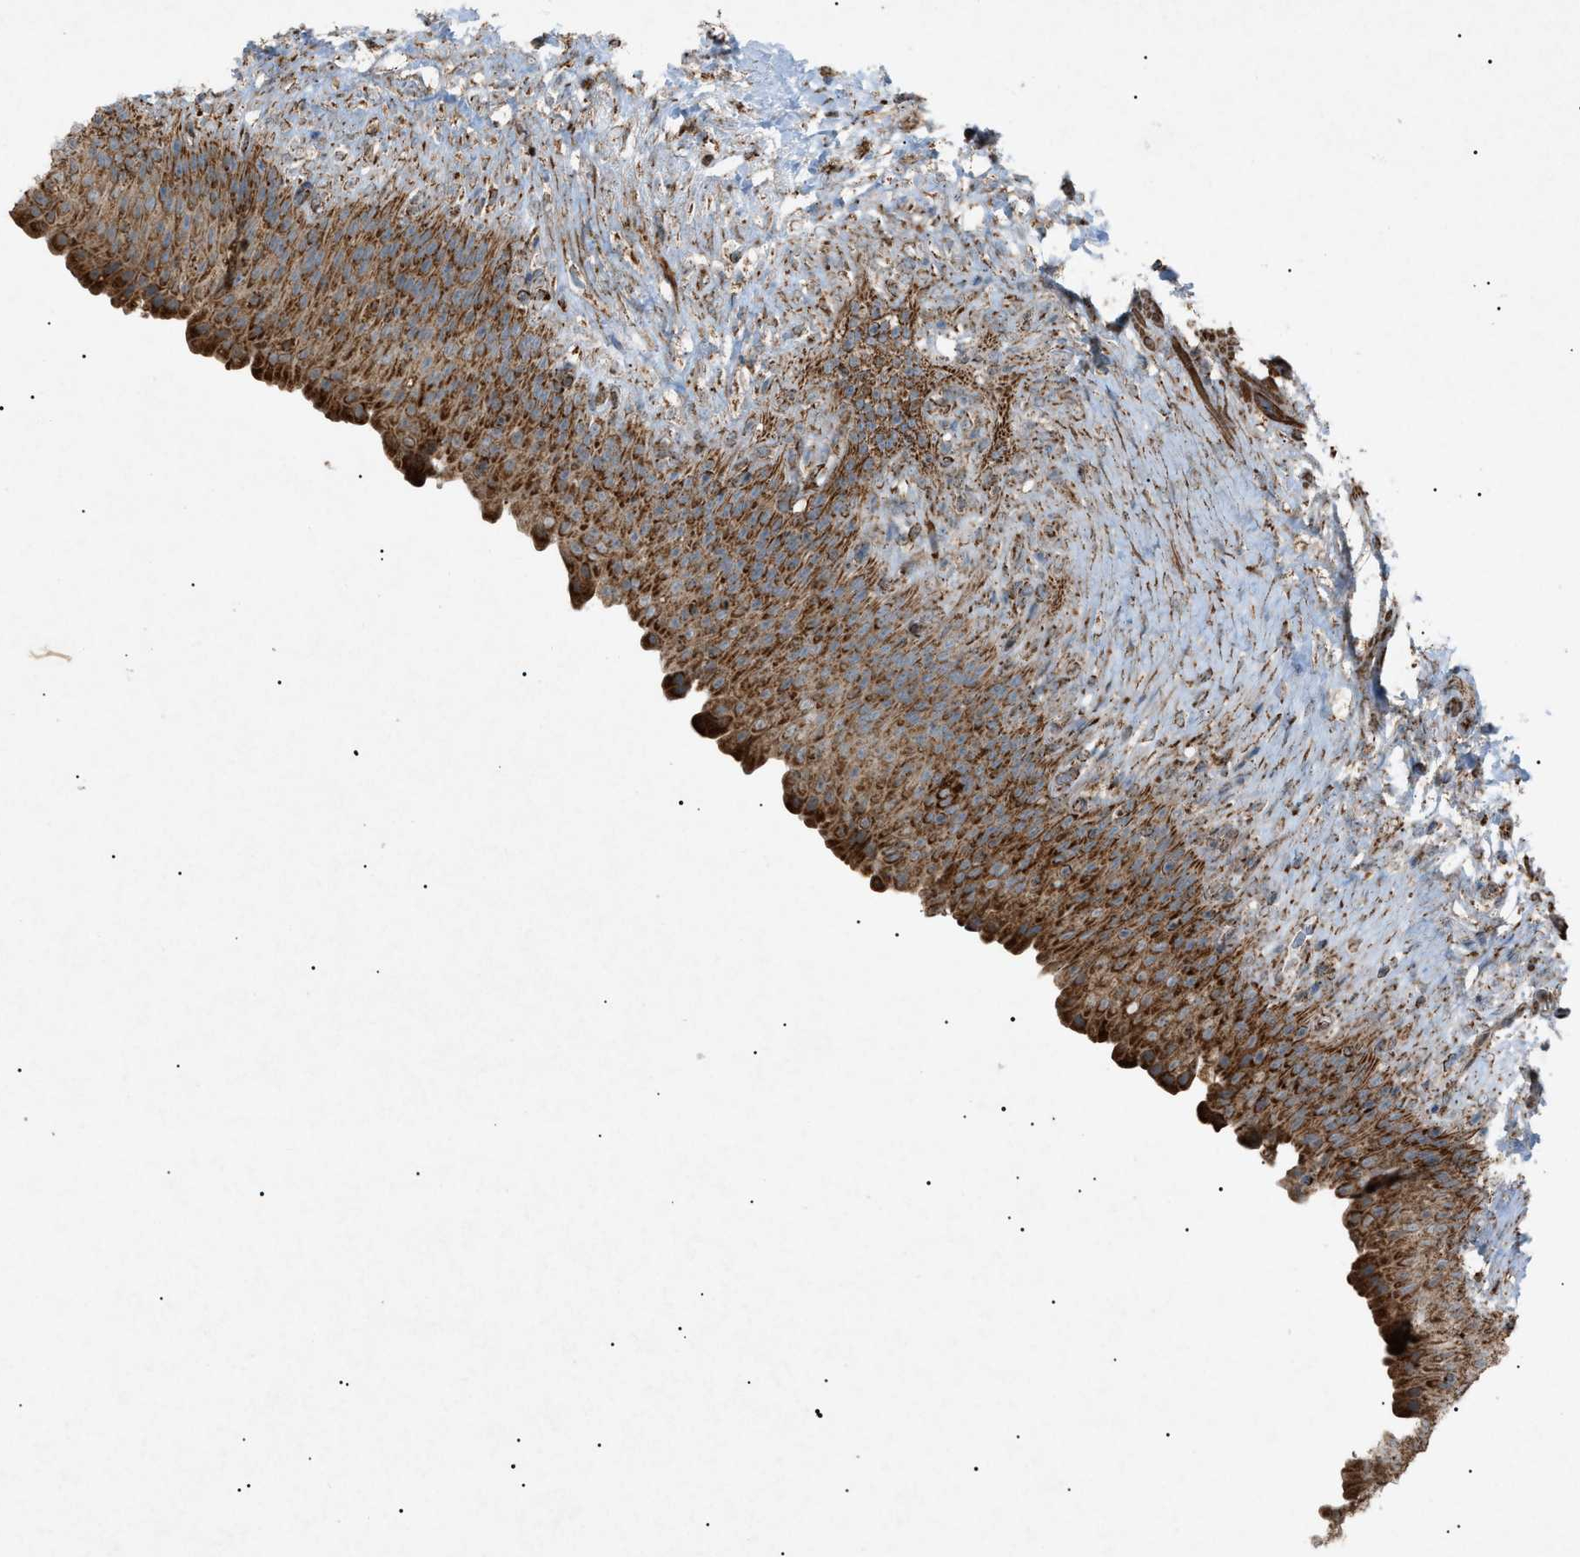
{"staining": {"intensity": "strong", "quantity": ">75%", "location": "cytoplasmic/membranous"}, "tissue": "urinary bladder", "cell_type": "Urothelial cells", "image_type": "normal", "snomed": [{"axis": "morphology", "description": "Normal tissue, NOS"}, {"axis": "topography", "description": "Urinary bladder"}], "caption": "Protein staining of normal urinary bladder reveals strong cytoplasmic/membranous positivity in about >75% of urothelial cells.", "gene": "C1GALT1C1", "patient": {"sex": "female", "age": 79}}